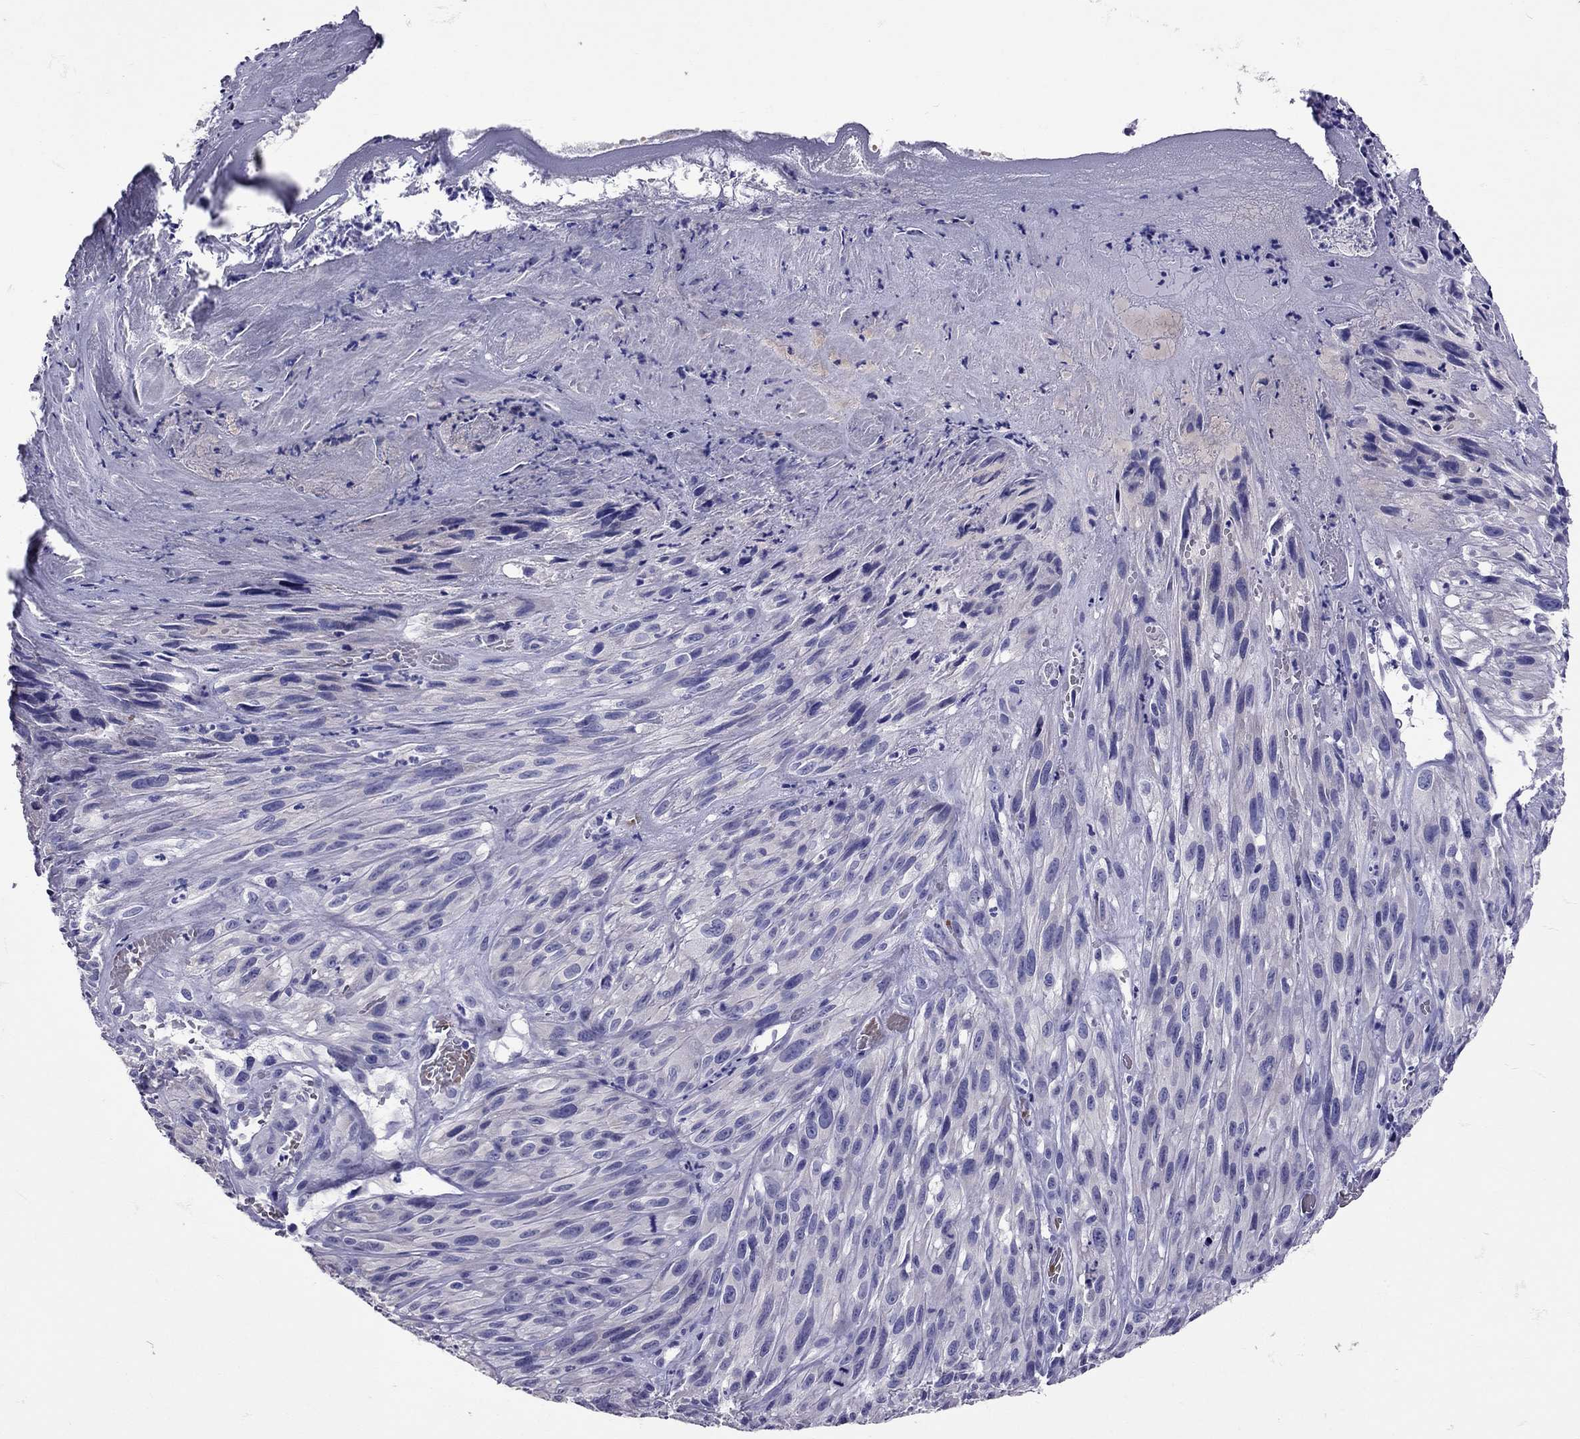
{"staining": {"intensity": "negative", "quantity": "none", "location": "none"}, "tissue": "melanoma", "cell_type": "Tumor cells", "image_type": "cancer", "snomed": [{"axis": "morphology", "description": "Malignant melanoma, NOS"}, {"axis": "topography", "description": "Skin"}], "caption": "Immunohistochemistry (IHC) micrograph of neoplastic tissue: human malignant melanoma stained with DAB exhibits no significant protein positivity in tumor cells.", "gene": "TBR1", "patient": {"sex": "male", "age": 51}}